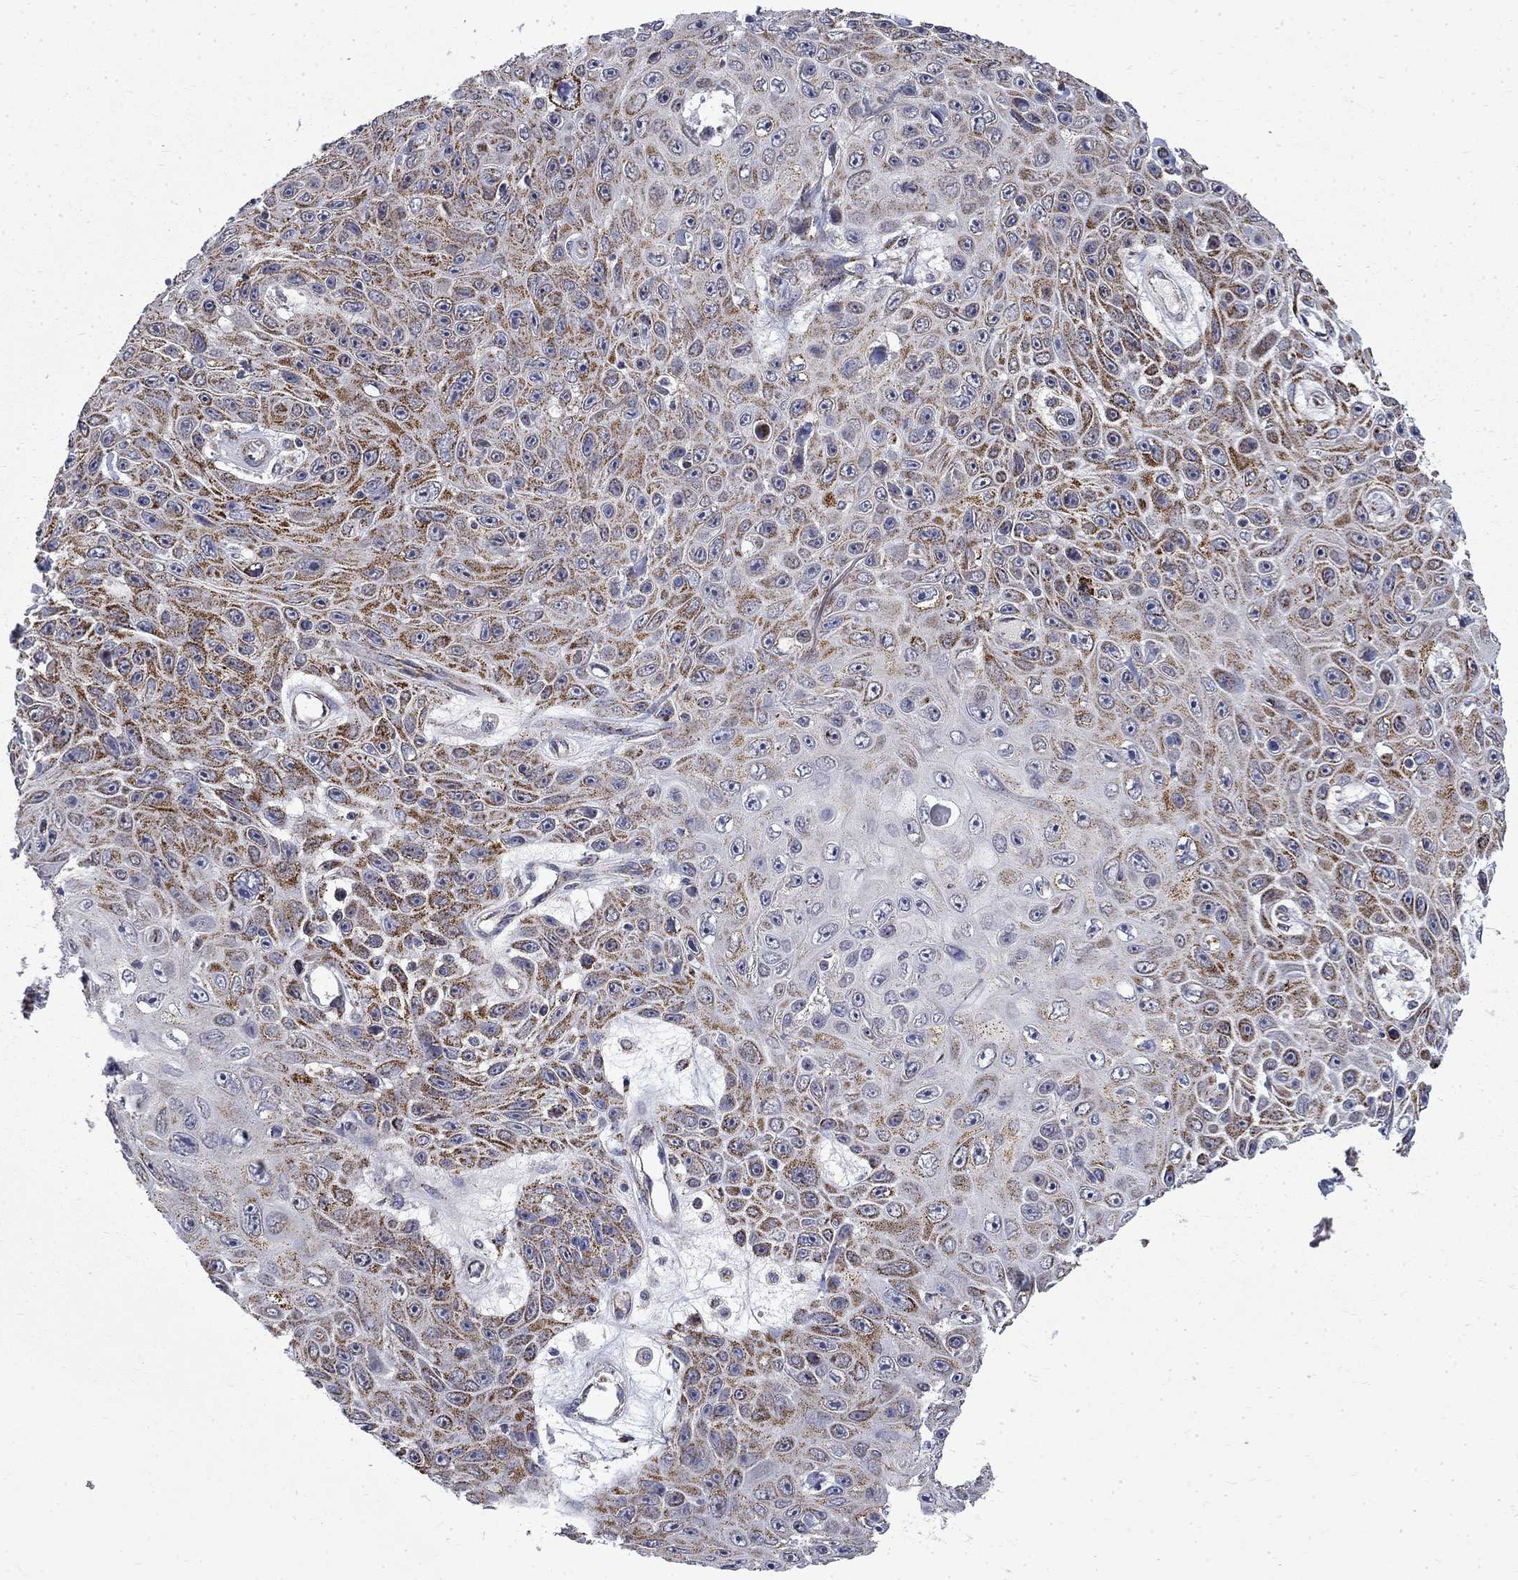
{"staining": {"intensity": "strong", "quantity": ">75%", "location": "cytoplasmic/membranous"}, "tissue": "skin cancer", "cell_type": "Tumor cells", "image_type": "cancer", "snomed": [{"axis": "morphology", "description": "Squamous cell carcinoma, NOS"}, {"axis": "topography", "description": "Skin"}], "caption": "Immunohistochemical staining of squamous cell carcinoma (skin) exhibits high levels of strong cytoplasmic/membranous positivity in approximately >75% of tumor cells.", "gene": "PCBP3", "patient": {"sex": "male", "age": 82}}